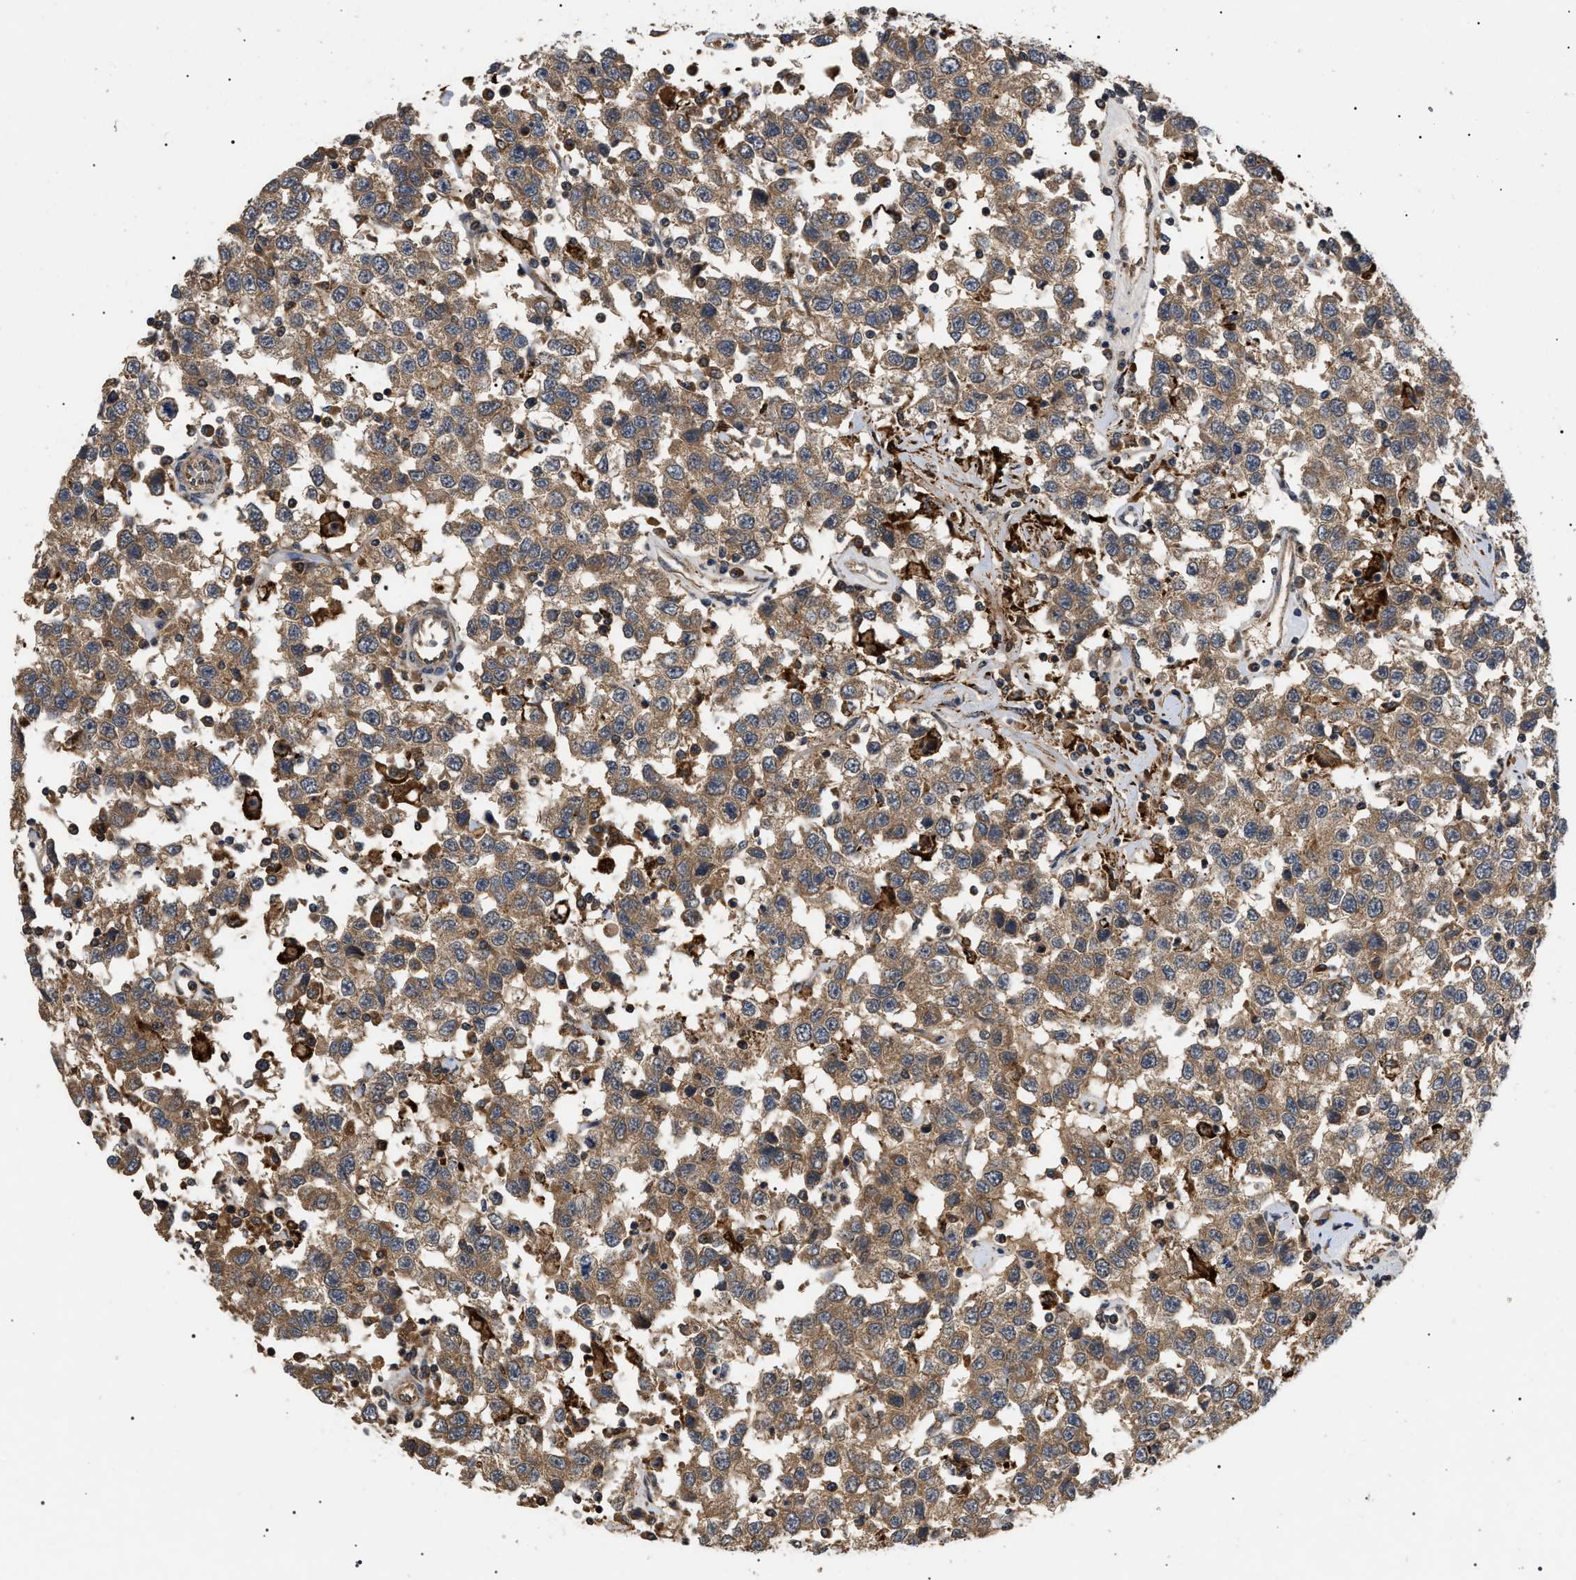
{"staining": {"intensity": "moderate", "quantity": ">75%", "location": "cytoplasmic/membranous"}, "tissue": "testis cancer", "cell_type": "Tumor cells", "image_type": "cancer", "snomed": [{"axis": "morphology", "description": "Seminoma, NOS"}, {"axis": "topography", "description": "Testis"}], "caption": "IHC image of neoplastic tissue: human testis cancer stained using IHC shows medium levels of moderate protein expression localized specifically in the cytoplasmic/membranous of tumor cells, appearing as a cytoplasmic/membranous brown color.", "gene": "ASTL", "patient": {"sex": "male", "age": 41}}